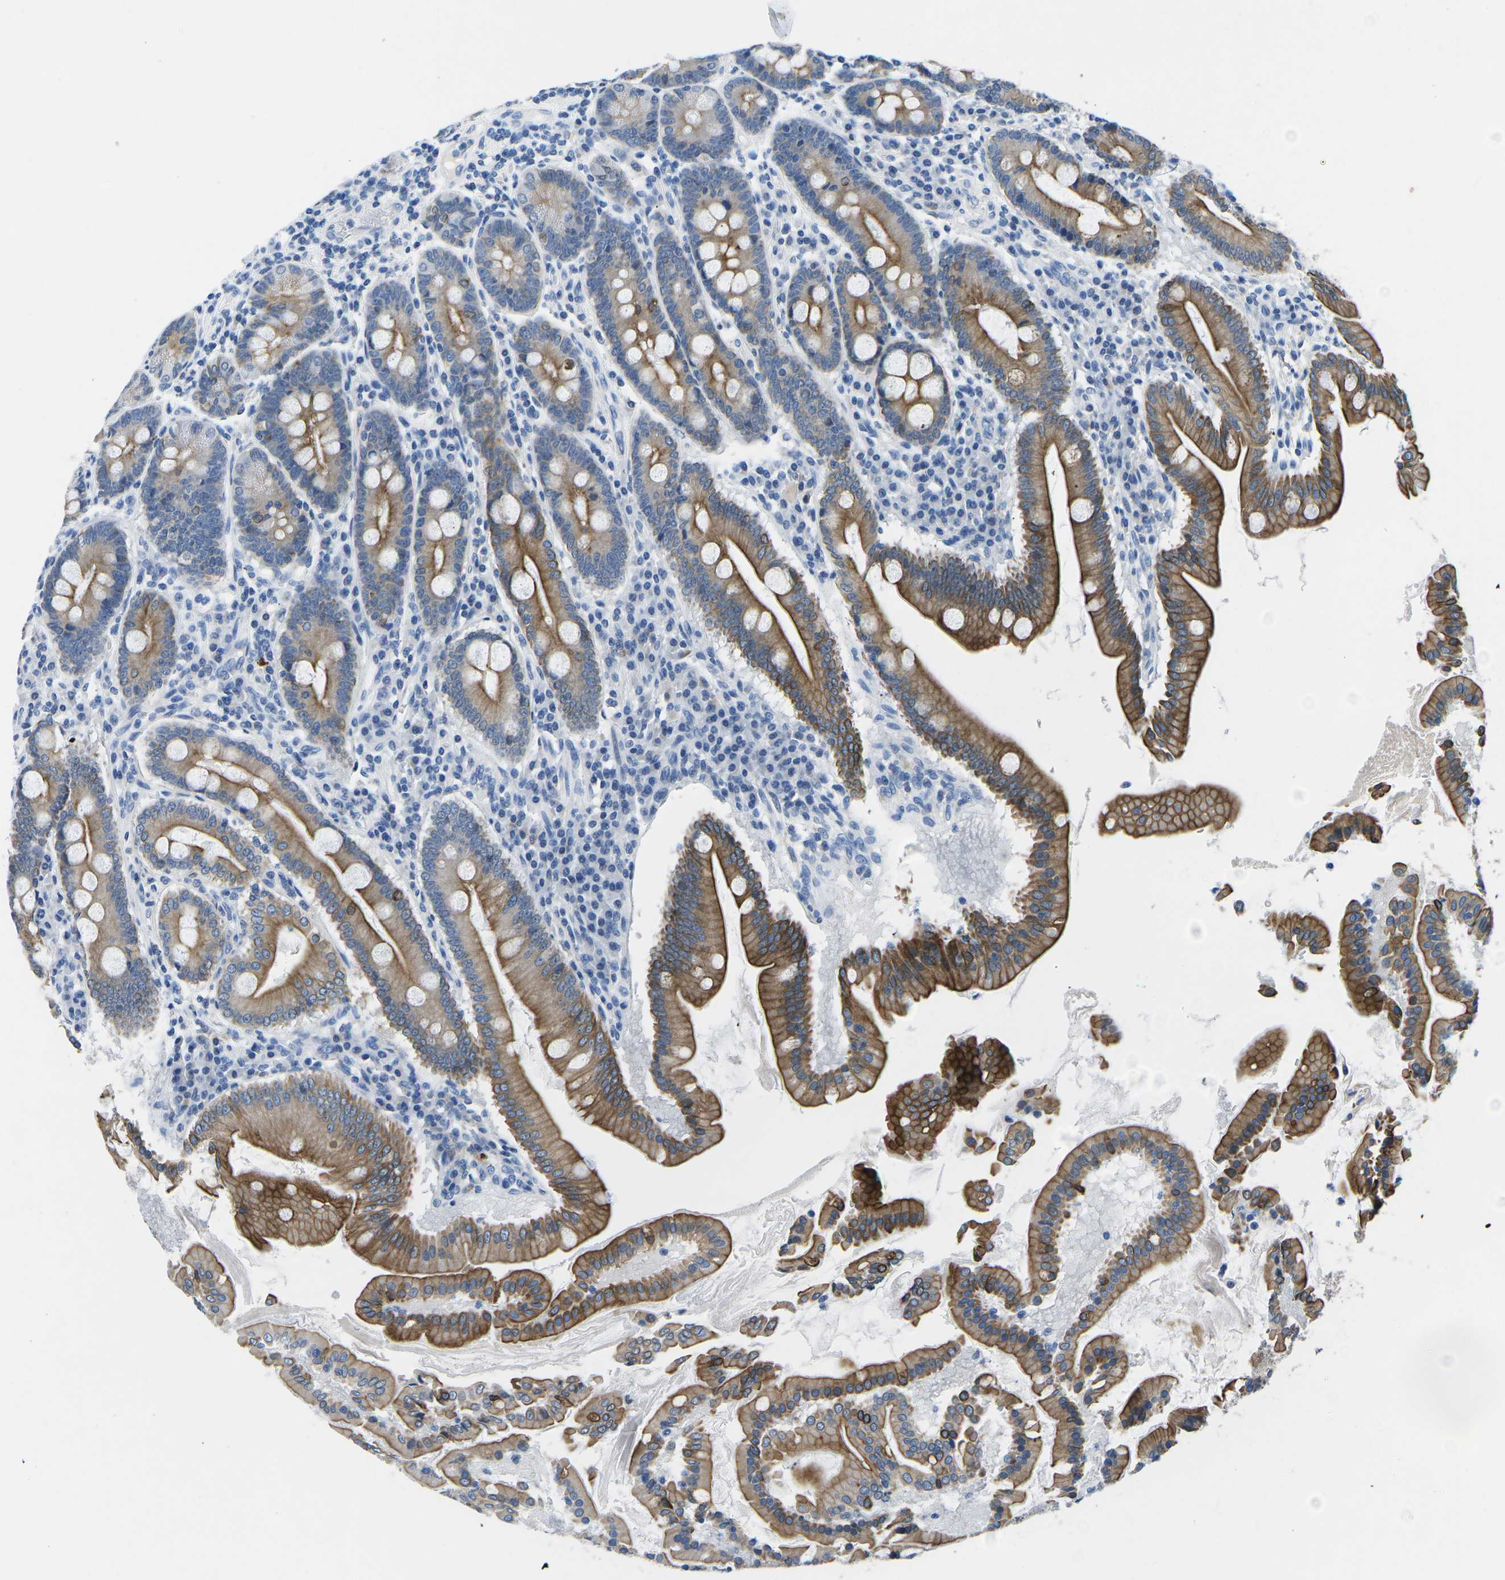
{"staining": {"intensity": "moderate", "quantity": ">75%", "location": "cytoplasmic/membranous"}, "tissue": "duodenum", "cell_type": "Glandular cells", "image_type": "normal", "snomed": [{"axis": "morphology", "description": "Normal tissue, NOS"}, {"axis": "topography", "description": "Duodenum"}], "caption": "Immunohistochemical staining of benign human duodenum exhibits >75% levels of moderate cytoplasmic/membranous protein positivity in approximately >75% of glandular cells.", "gene": "TM6SF1", "patient": {"sex": "male", "age": 50}}